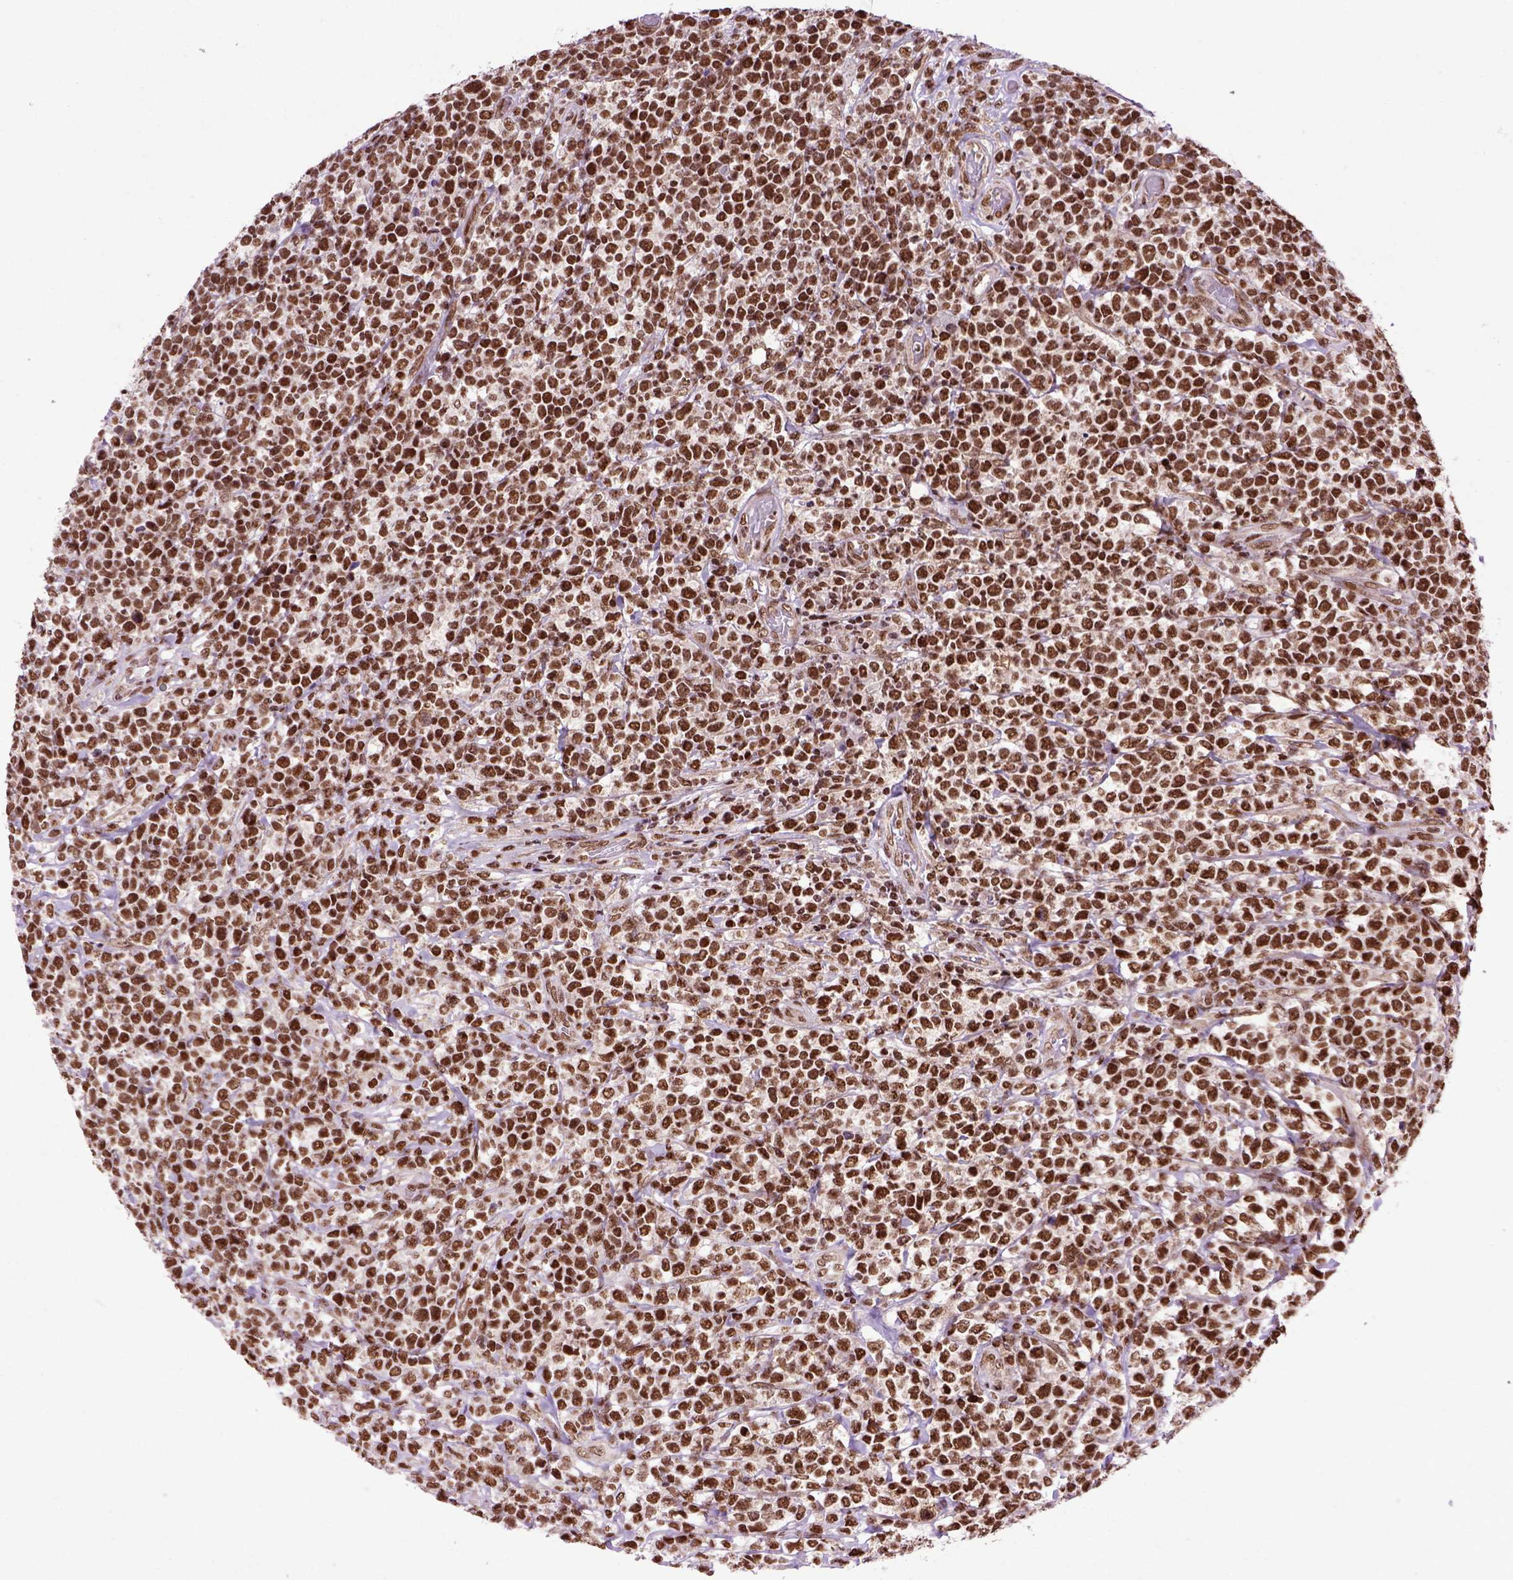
{"staining": {"intensity": "strong", "quantity": ">75%", "location": "nuclear"}, "tissue": "lymphoma", "cell_type": "Tumor cells", "image_type": "cancer", "snomed": [{"axis": "morphology", "description": "Malignant lymphoma, non-Hodgkin's type, High grade"}, {"axis": "topography", "description": "Soft tissue"}], "caption": "Immunohistochemical staining of human malignant lymphoma, non-Hodgkin's type (high-grade) demonstrates high levels of strong nuclear protein staining in approximately >75% of tumor cells.", "gene": "CELF1", "patient": {"sex": "female", "age": 56}}